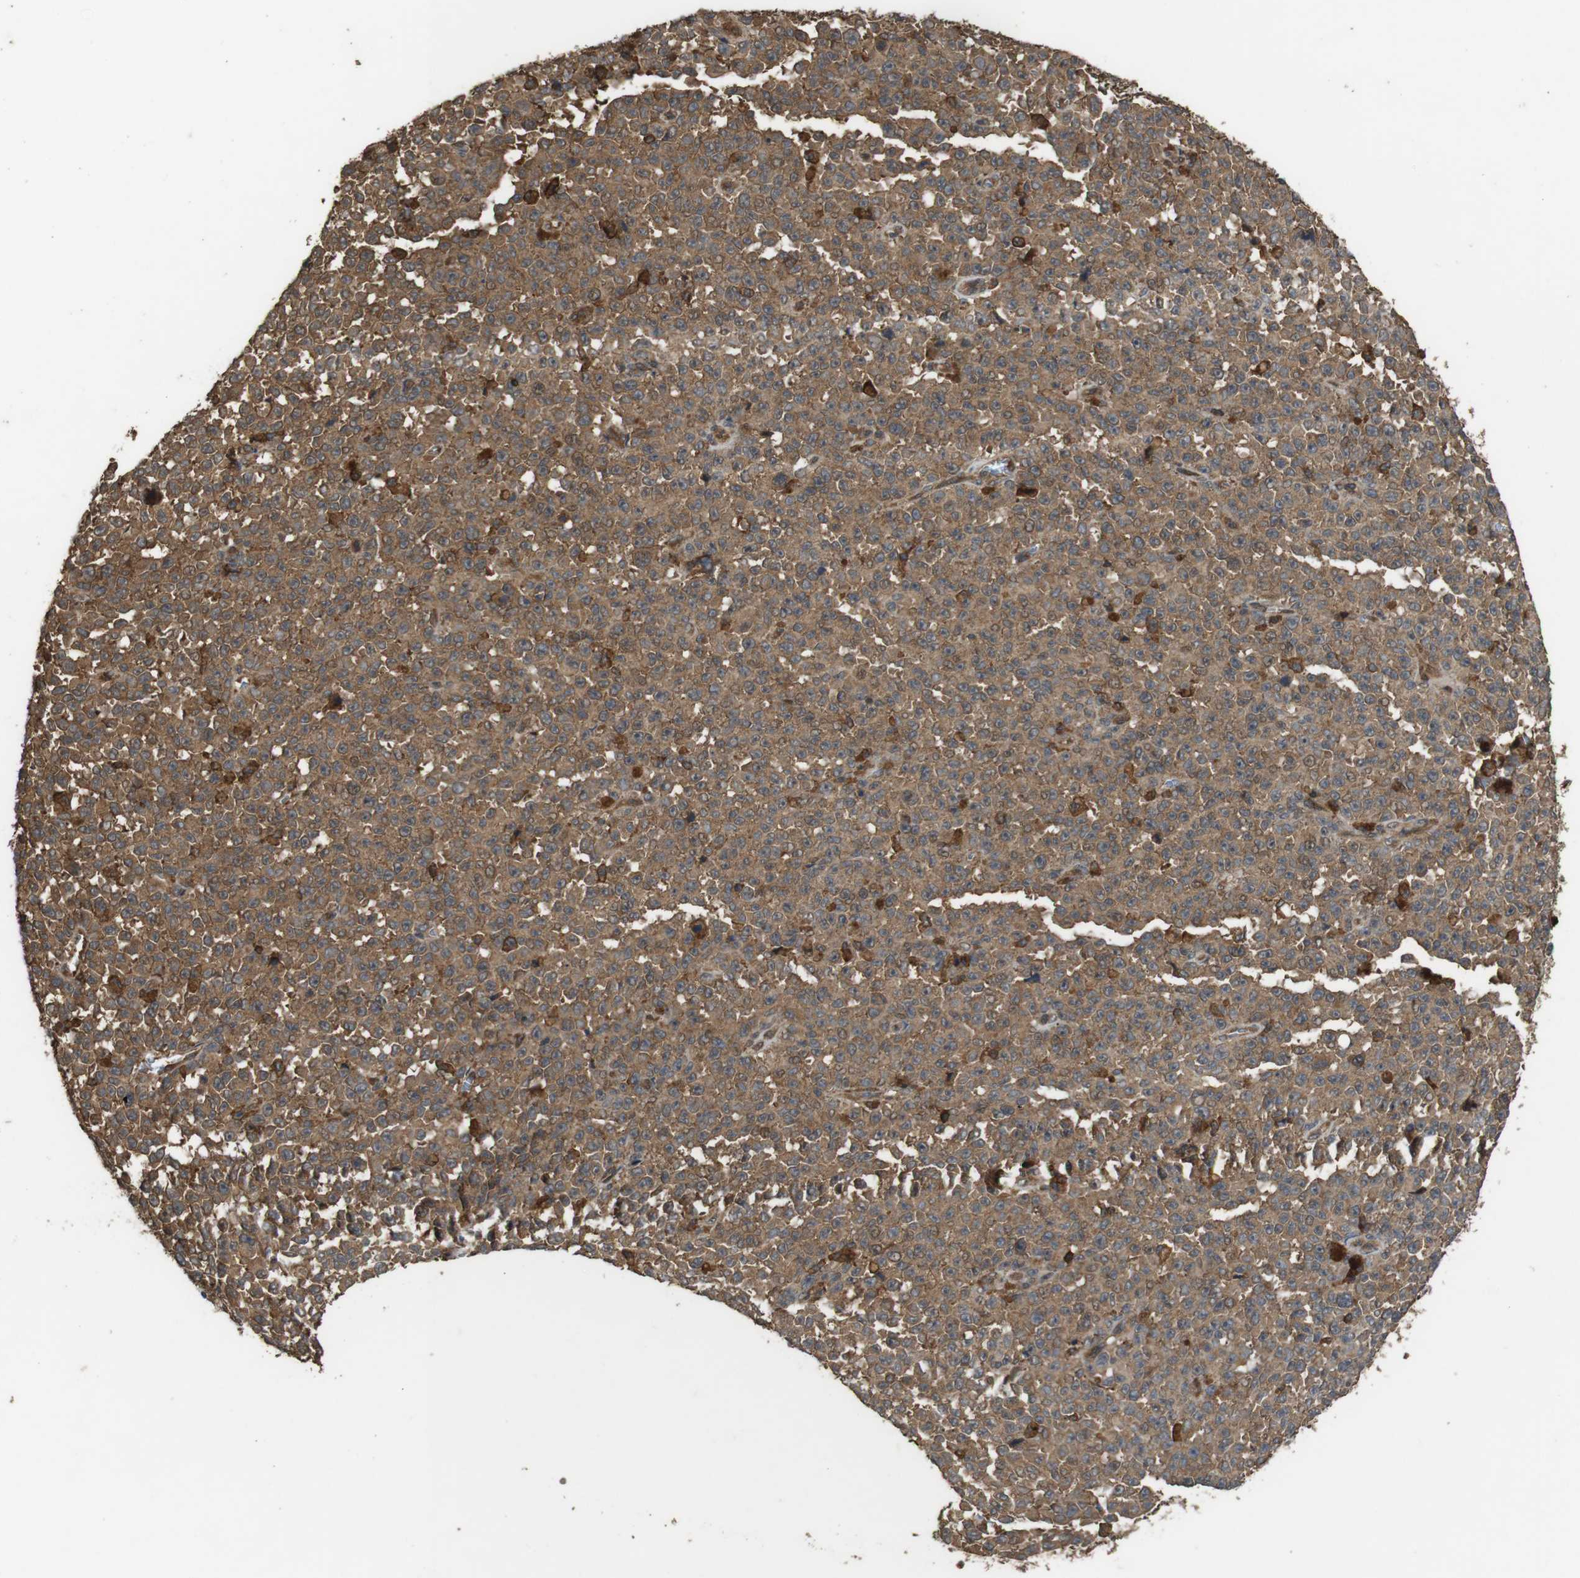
{"staining": {"intensity": "moderate", "quantity": ">75%", "location": "cytoplasmic/membranous"}, "tissue": "melanoma", "cell_type": "Tumor cells", "image_type": "cancer", "snomed": [{"axis": "morphology", "description": "Malignant melanoma, NOS"}, {"axis": "topography", "description": "Skin"}], "caption": "A high-resolution micrograph shows immunohistochemistry staining of melanoma, which shows moderate cytoplasmic/membranous positivity in approximately >75% of tumor cells.", "gene": "BAG4", "patient": {"sex": "female", "age": 82}}